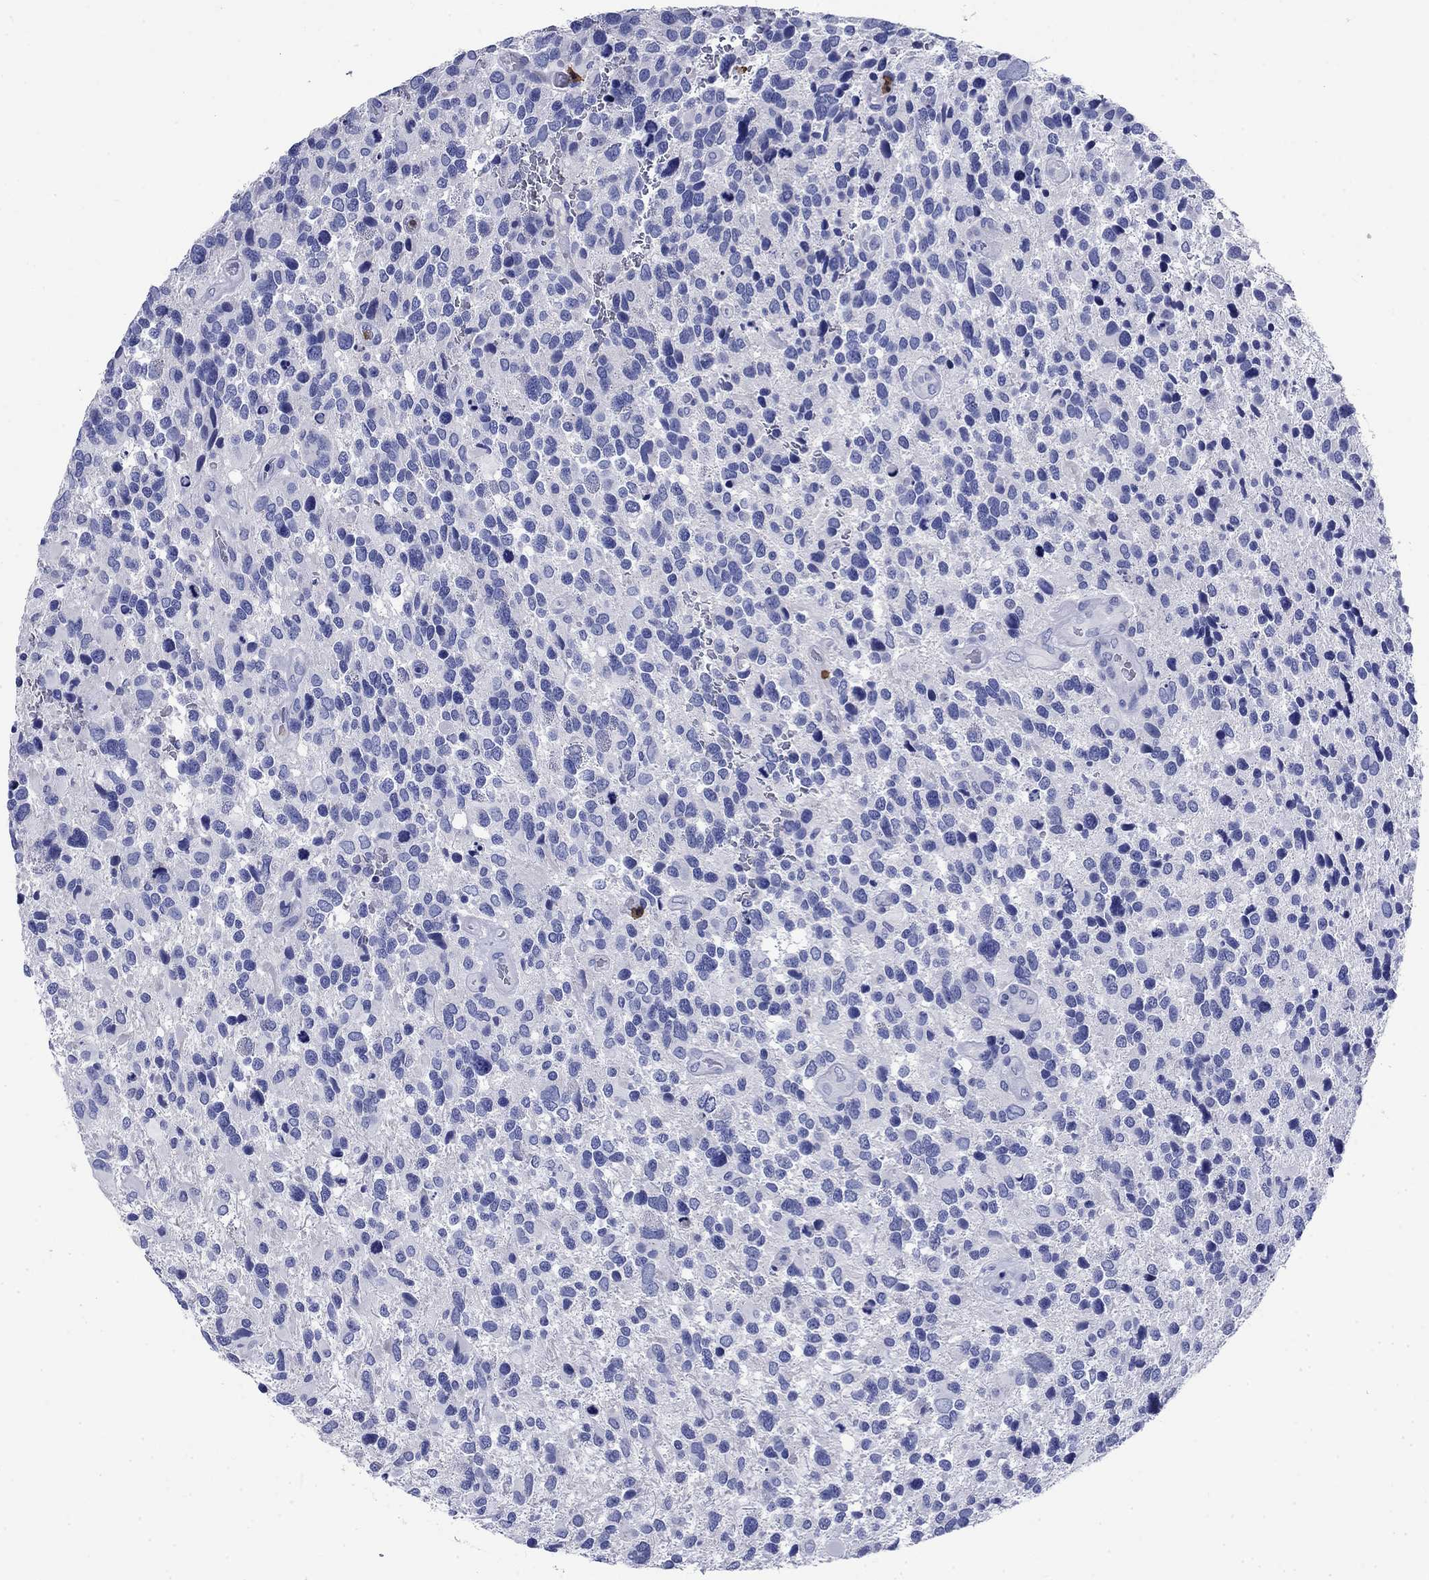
{"staining": {"intensity": "negative", "quantity": "none", "location": "none"}, "tissue": "glioma", "cell_type": "Tumor cells", "image_type": "cancer", "snomed": [{"axis": "morphology", "description": "Glioma, malignant, Low grade"}, {"axis": "topography", "description": "Brain"}], "caption": "DAB immunohistochemical staining of human glioma demonstrates no significant expression in tumor cells.", "gene": "TFR2", "patient": {"sex": "female", "age": 32}}